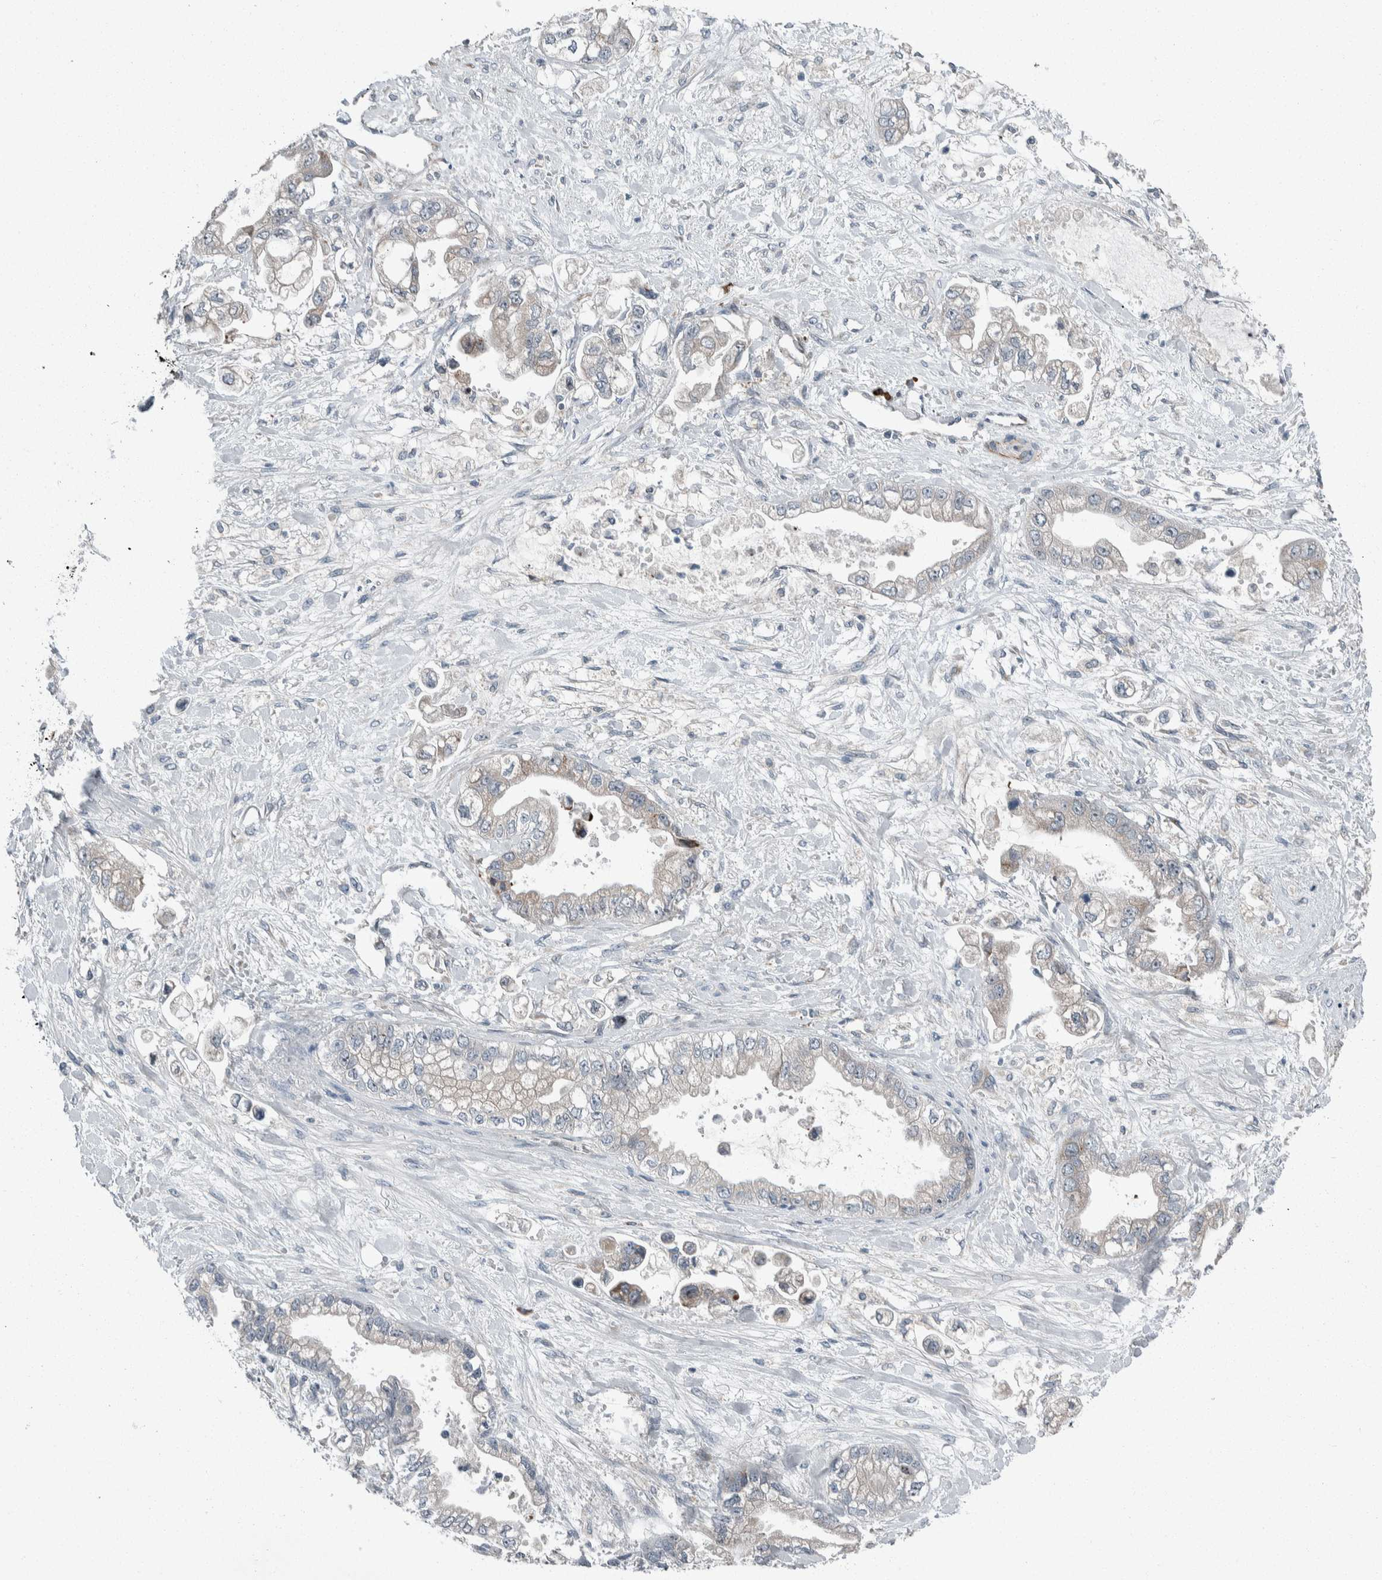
{"staining": {"intensity": "negative", "quantity": "none", "location": "none"}, "tissue": "stomach cancer", "cell_type": "Tumor cells", "image_type": "cancer", "snomed": [{"axis": "morphology", "description": "Adenocarcinoma, NOS"}, {"axis": "topography", "description": "Stomach"}], "caption": "The IHC micrograph has no significant staining in tumor cells of stomach adenocarcinoma tissue. (Brightfield microscopy of DAB IHC at high magnification).", "gene": "USP25", "patient": {"sex": "male", "age": 62}}